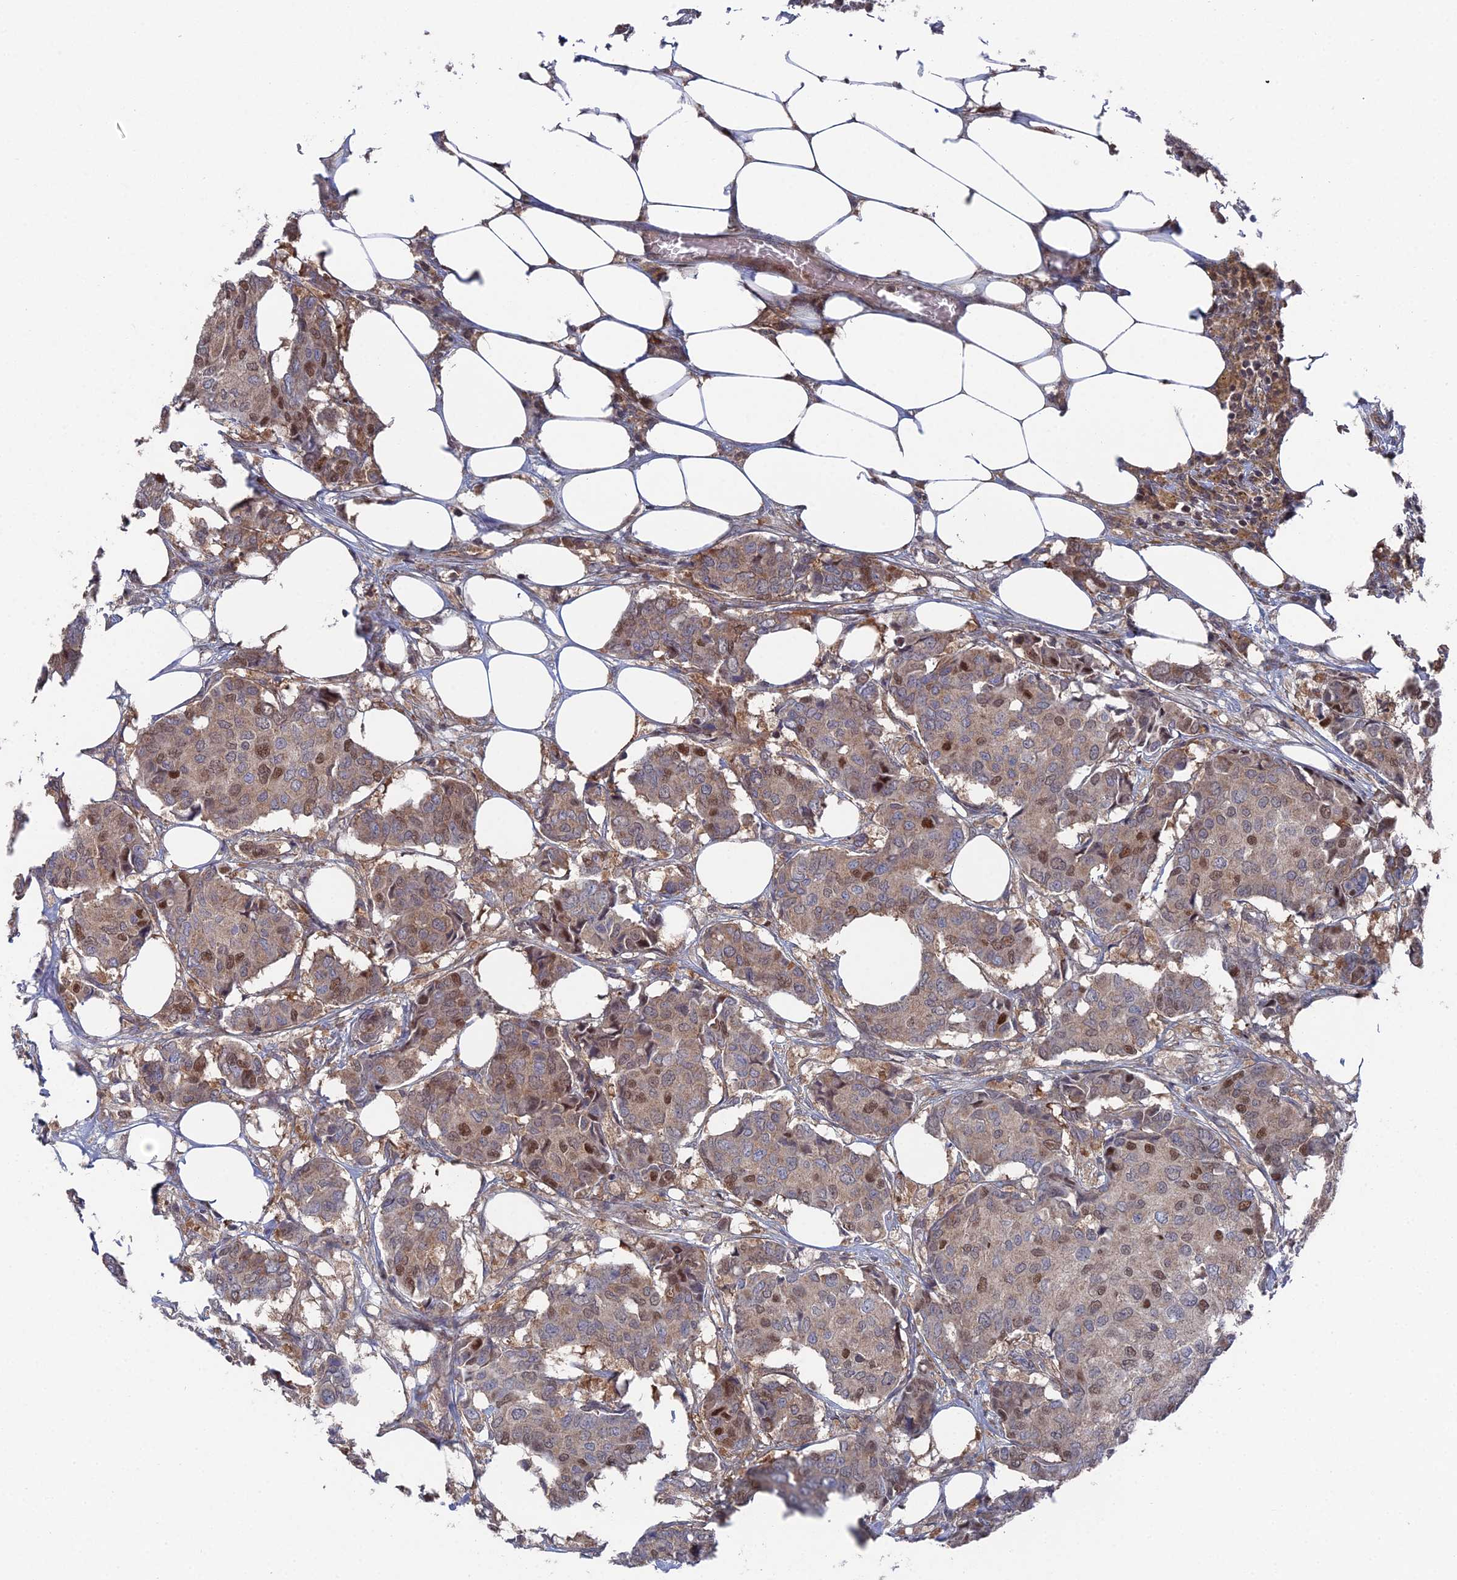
{"staining": {"intensity": "moderate", "quantity": "25%-75%", "location": "cytoplasmic/membranous,nuclear"}, "tissue": "breast cancer", "cell_type": "Tumor cells", "image_type": "cancer", "snomed": [{"axis": "morphology", "description": "Duct carcinoma"}, {"axis": "topography", "description": "Breast"}], "caption": "Breast infiltrating ductal carcinoma stained with a protein marker demonstrates moderate staining in tumor cells.", "gene": "UNC5D", "patient": {"sex": "female", "age": 75}}